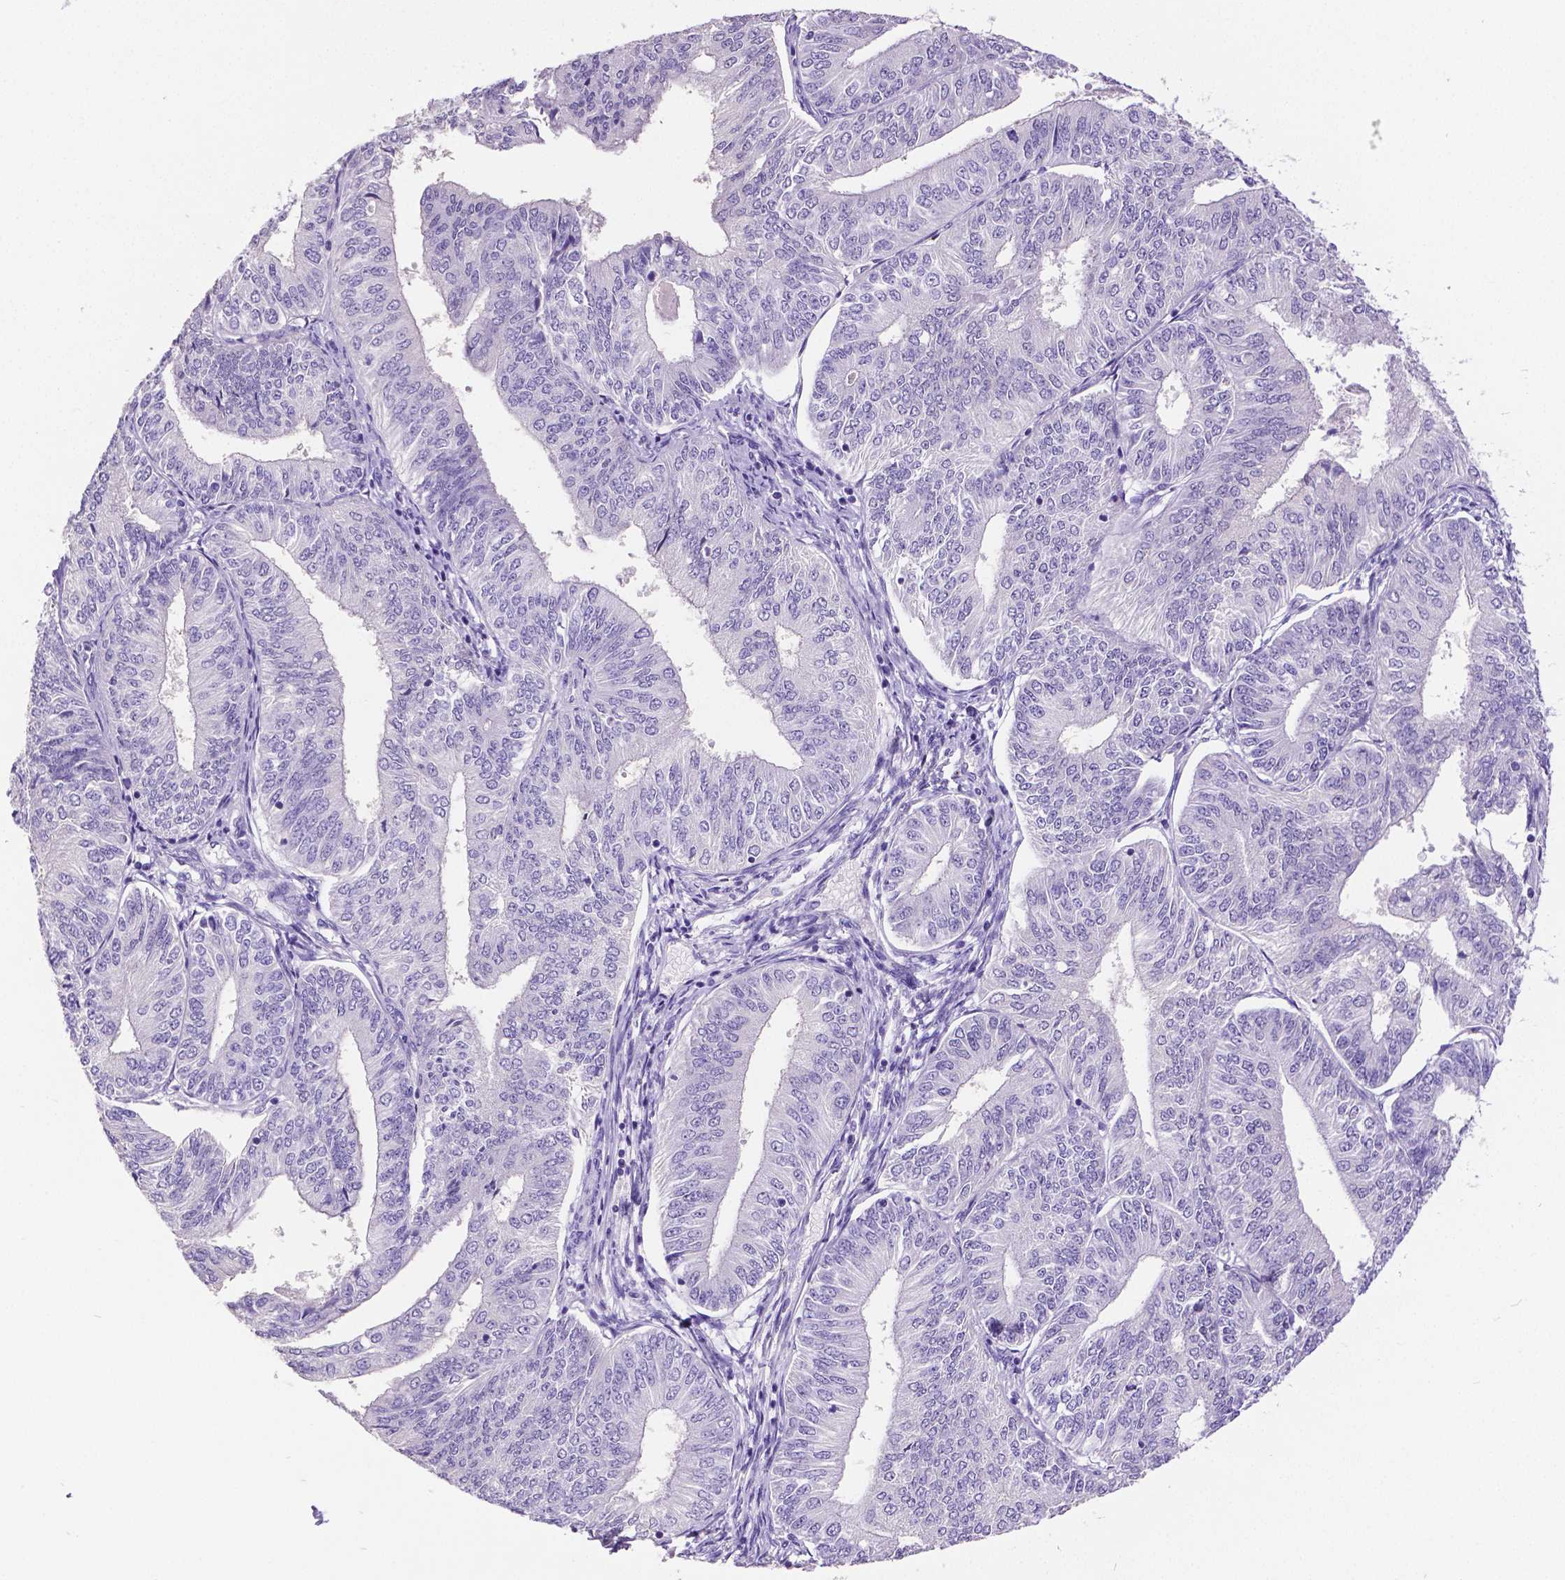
{"staining": {"intensity": "negative", "quantity": "none", "location": "none"}, "tissue": "endometrial cancer", "cell_type": "Tumor cells", "image_type": "cancer", "snomed": [{"axis": "morphology", "description": "Adenocarcinoma, NOS"}, {"axis": "topography", "description": "Endometrium"}], "caption": "IHC image of neoplastic tissue: human endometrial cancer (adenocarcinoma) stained with DAB (3,3'-diaminobenzidine) displays no significant protein staining in tumor cells.", "gene": "SATB2", "patient": {"sex": "female", "age": 58}}